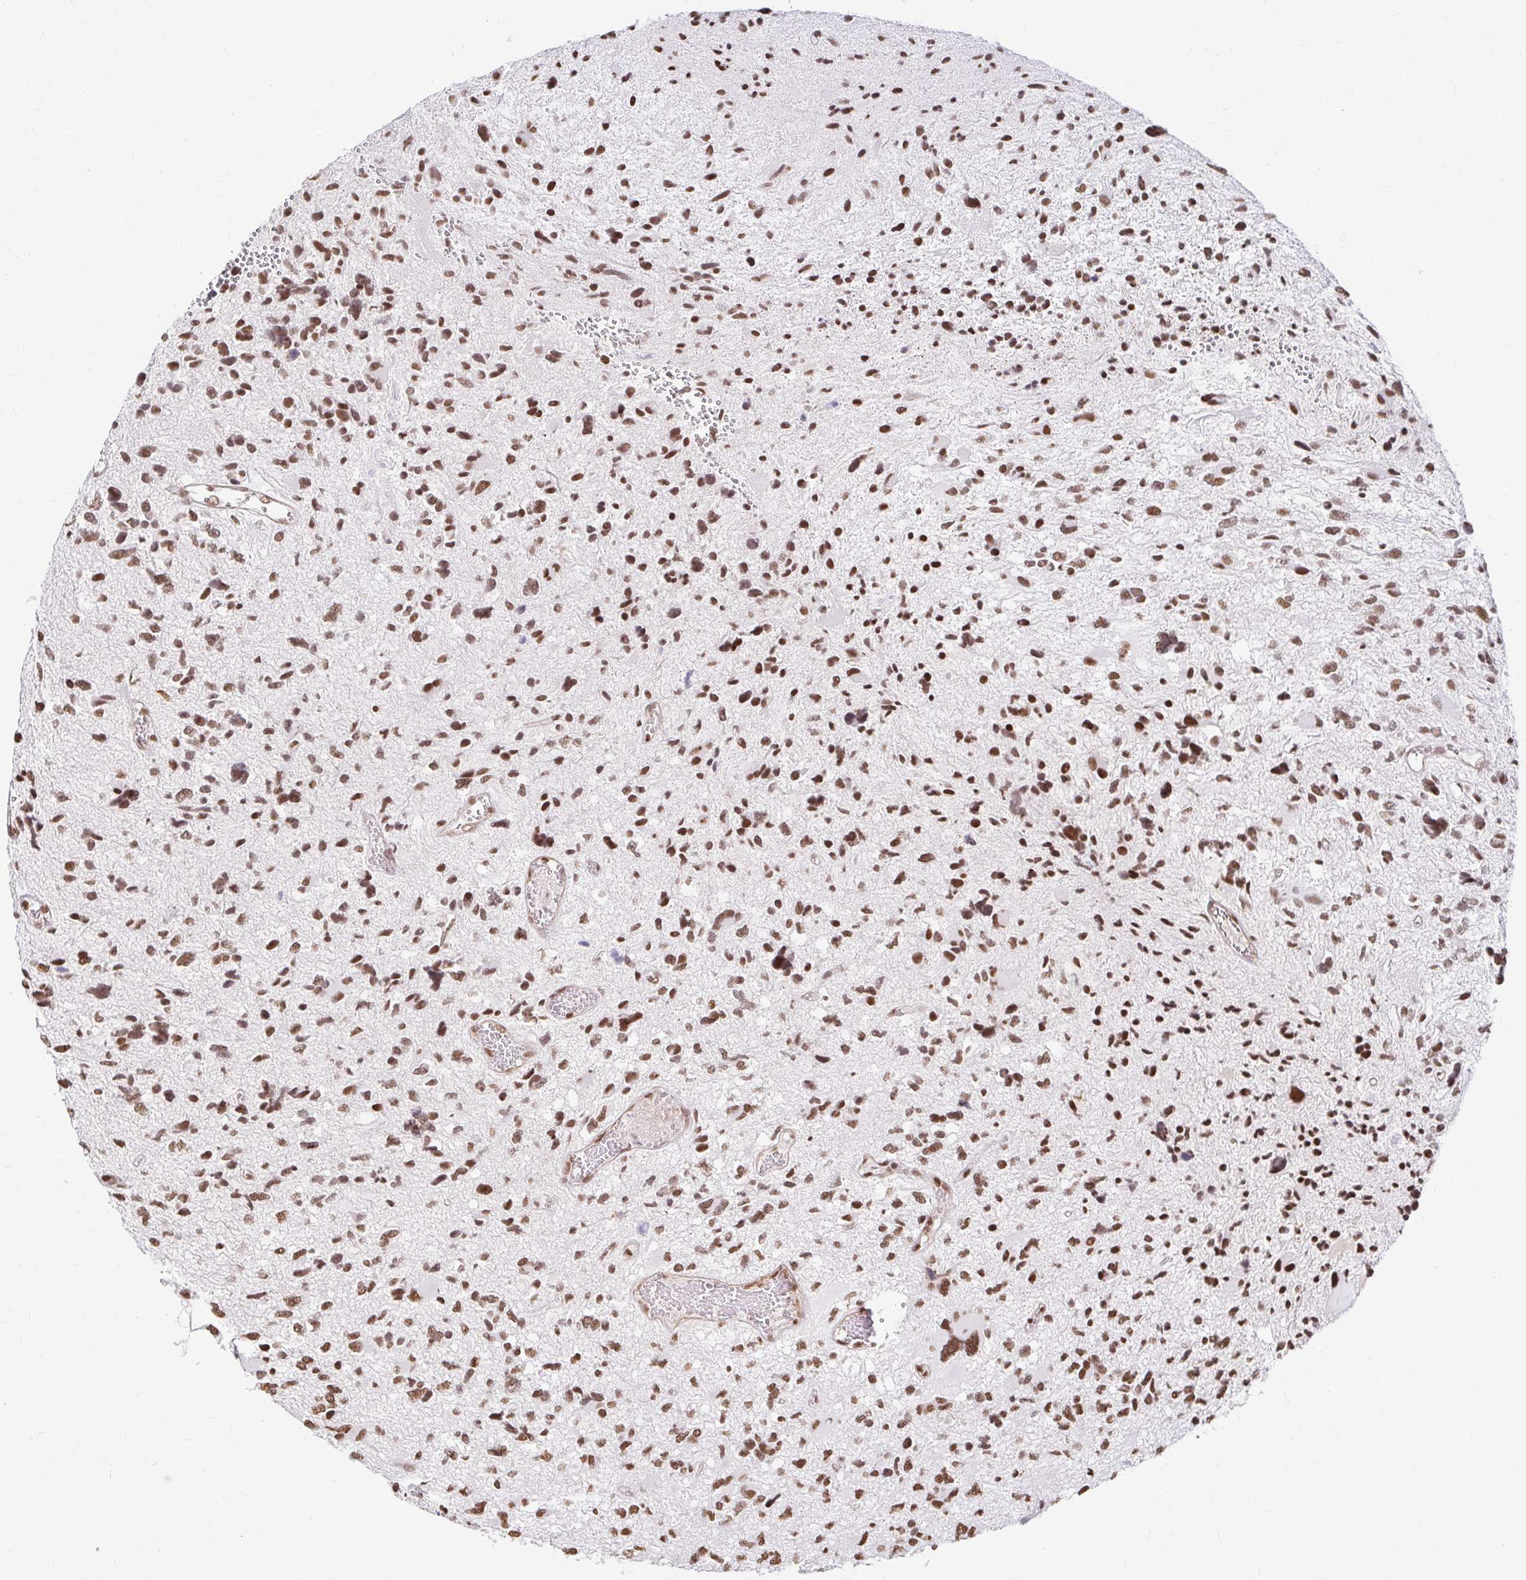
{"staining": {"intensity": "moderate", "quantity": ">75%", "location": "nuclear"}, "tissue": "glioma", "cell_type": "Tumor cells", "image_type": "cancer", "snomed": [{"axis": "morphology", "description": "Glioma, malignant, High grade"}, {"axis": "topography", "description": "Brain"}], "caption": "Immunohistochemistry image of neoplastic tissue: human high-grade glioma (malignant) stained using IHC displays medium levels of moderate protein expression localized specifically in the nuclear of tumor cells, appearing as a nuclear brown color.", "gene": "HNRNPU", "patient": {"sex": "female", "age": 11}}